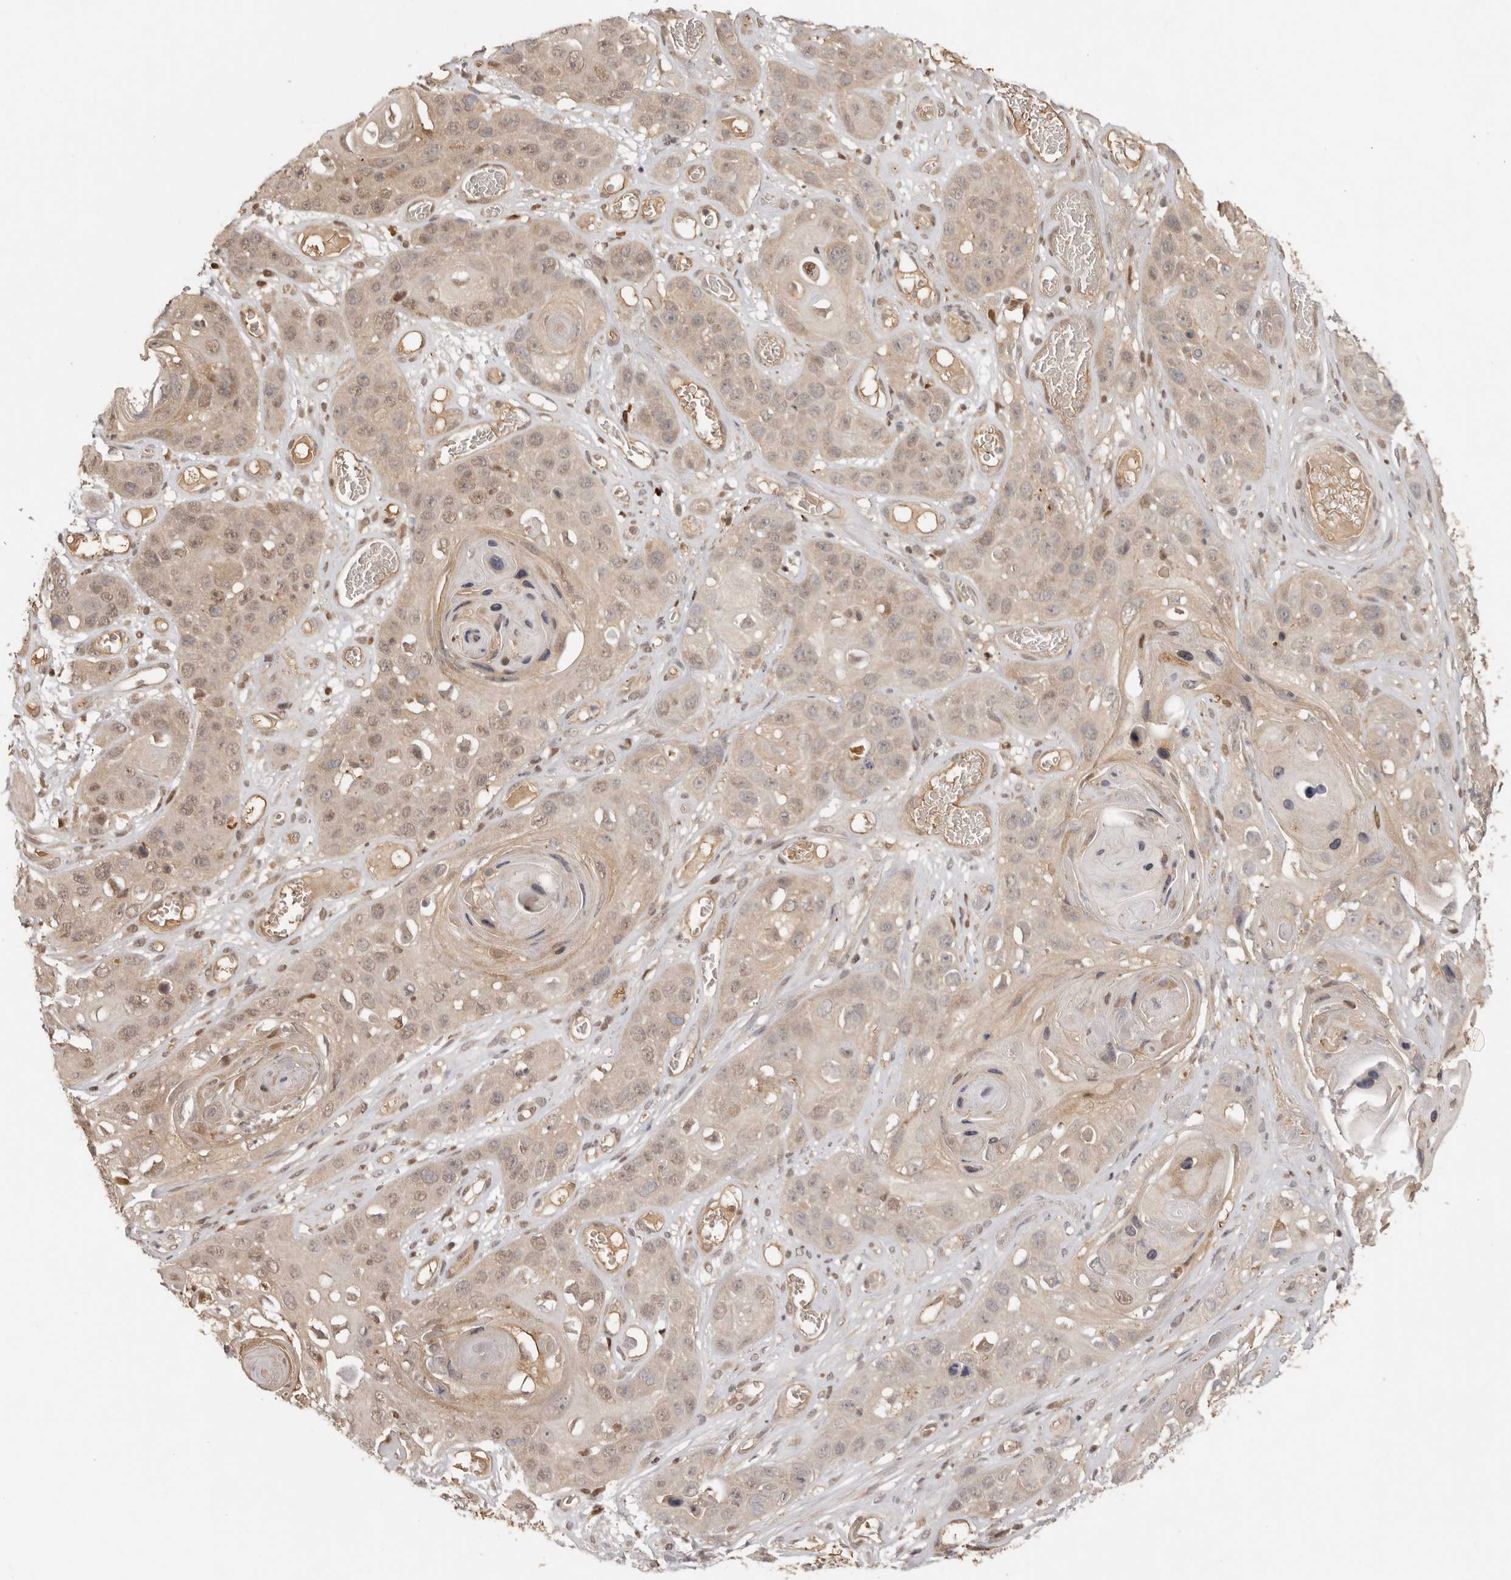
{"staining": {"intensity": "weak", "quantity": "25%-75%", "location": "cytoplasmic/membranous,nuclear"}, "tissue": "skin cancer", "cell_type": "Tumor cells", "image_type": "cancer", "snomed": [{"axis": "morphology", "description": "Squamous cell carcinoma, NOS"}, {"axis": "topography", "description": "Skin"}], "caption": "Immunohistochemical staining of human skin cancer exhibits low levels of weak cytoplasmic/membranous and nuclear protein expression in about 25%-75% of tumor cells.", "gene": "PSMA5", "patient": {"sex": "male", "age": 55}}